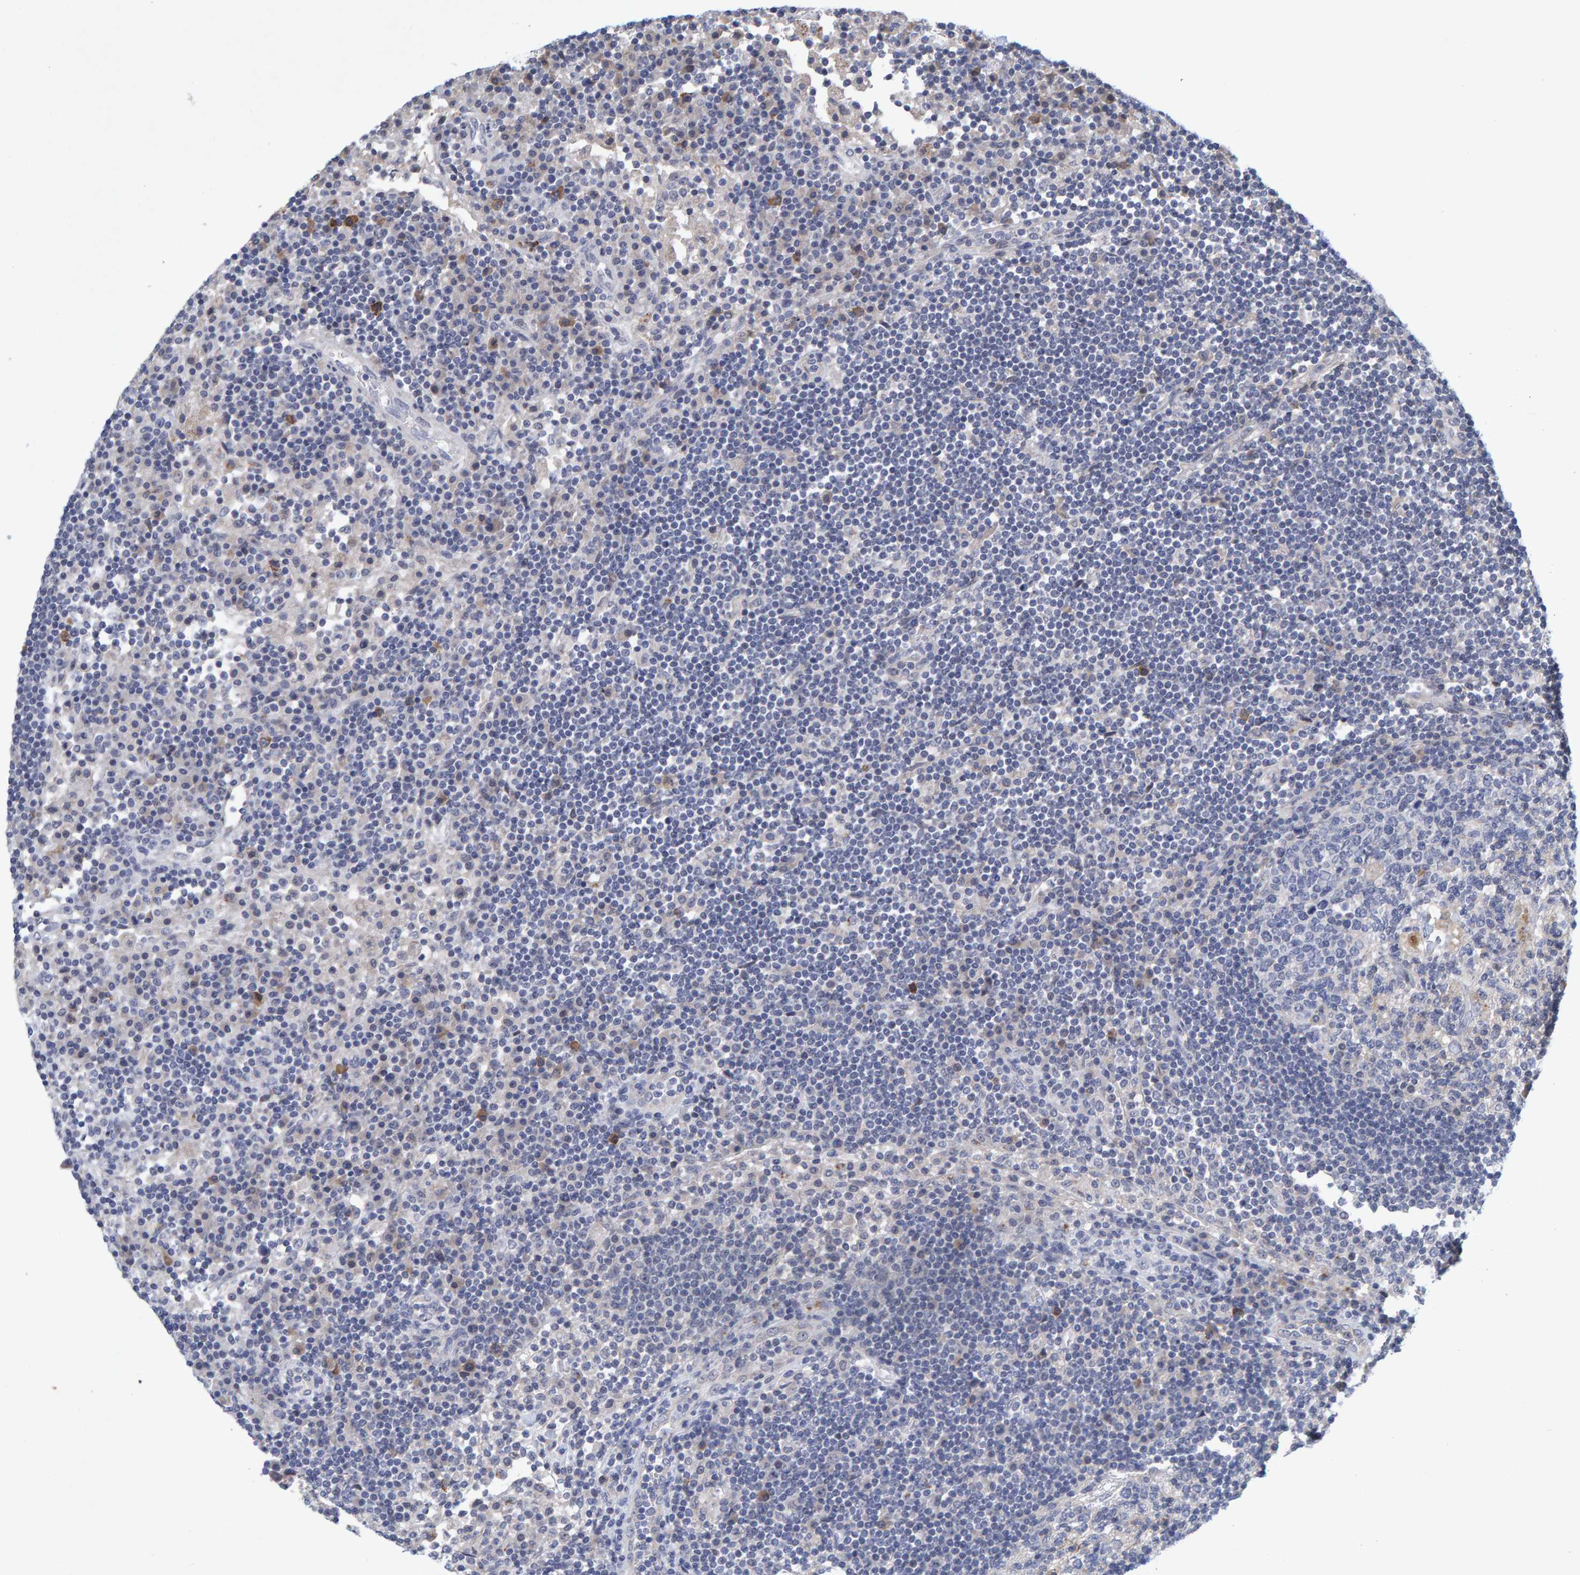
{"staining": {"intensity": "negative", "quantity": "none", "location": "none"}, "tissue": "lymph node", "cell_type": "Germinal center cells", "image_type": "normal", "snomed": [{"axis": "morphology", "description": "Normal tissue, NOS"}, {"axis": "topography", "description": "Lymph node"}], "caption": "This is an immunohistochemistry (IHC) photomicrograph of normal human lymph node. There is no staining in germinal center cells.", "gene": "ZNF77", "patient": {"sex": "female", "age": 53}}